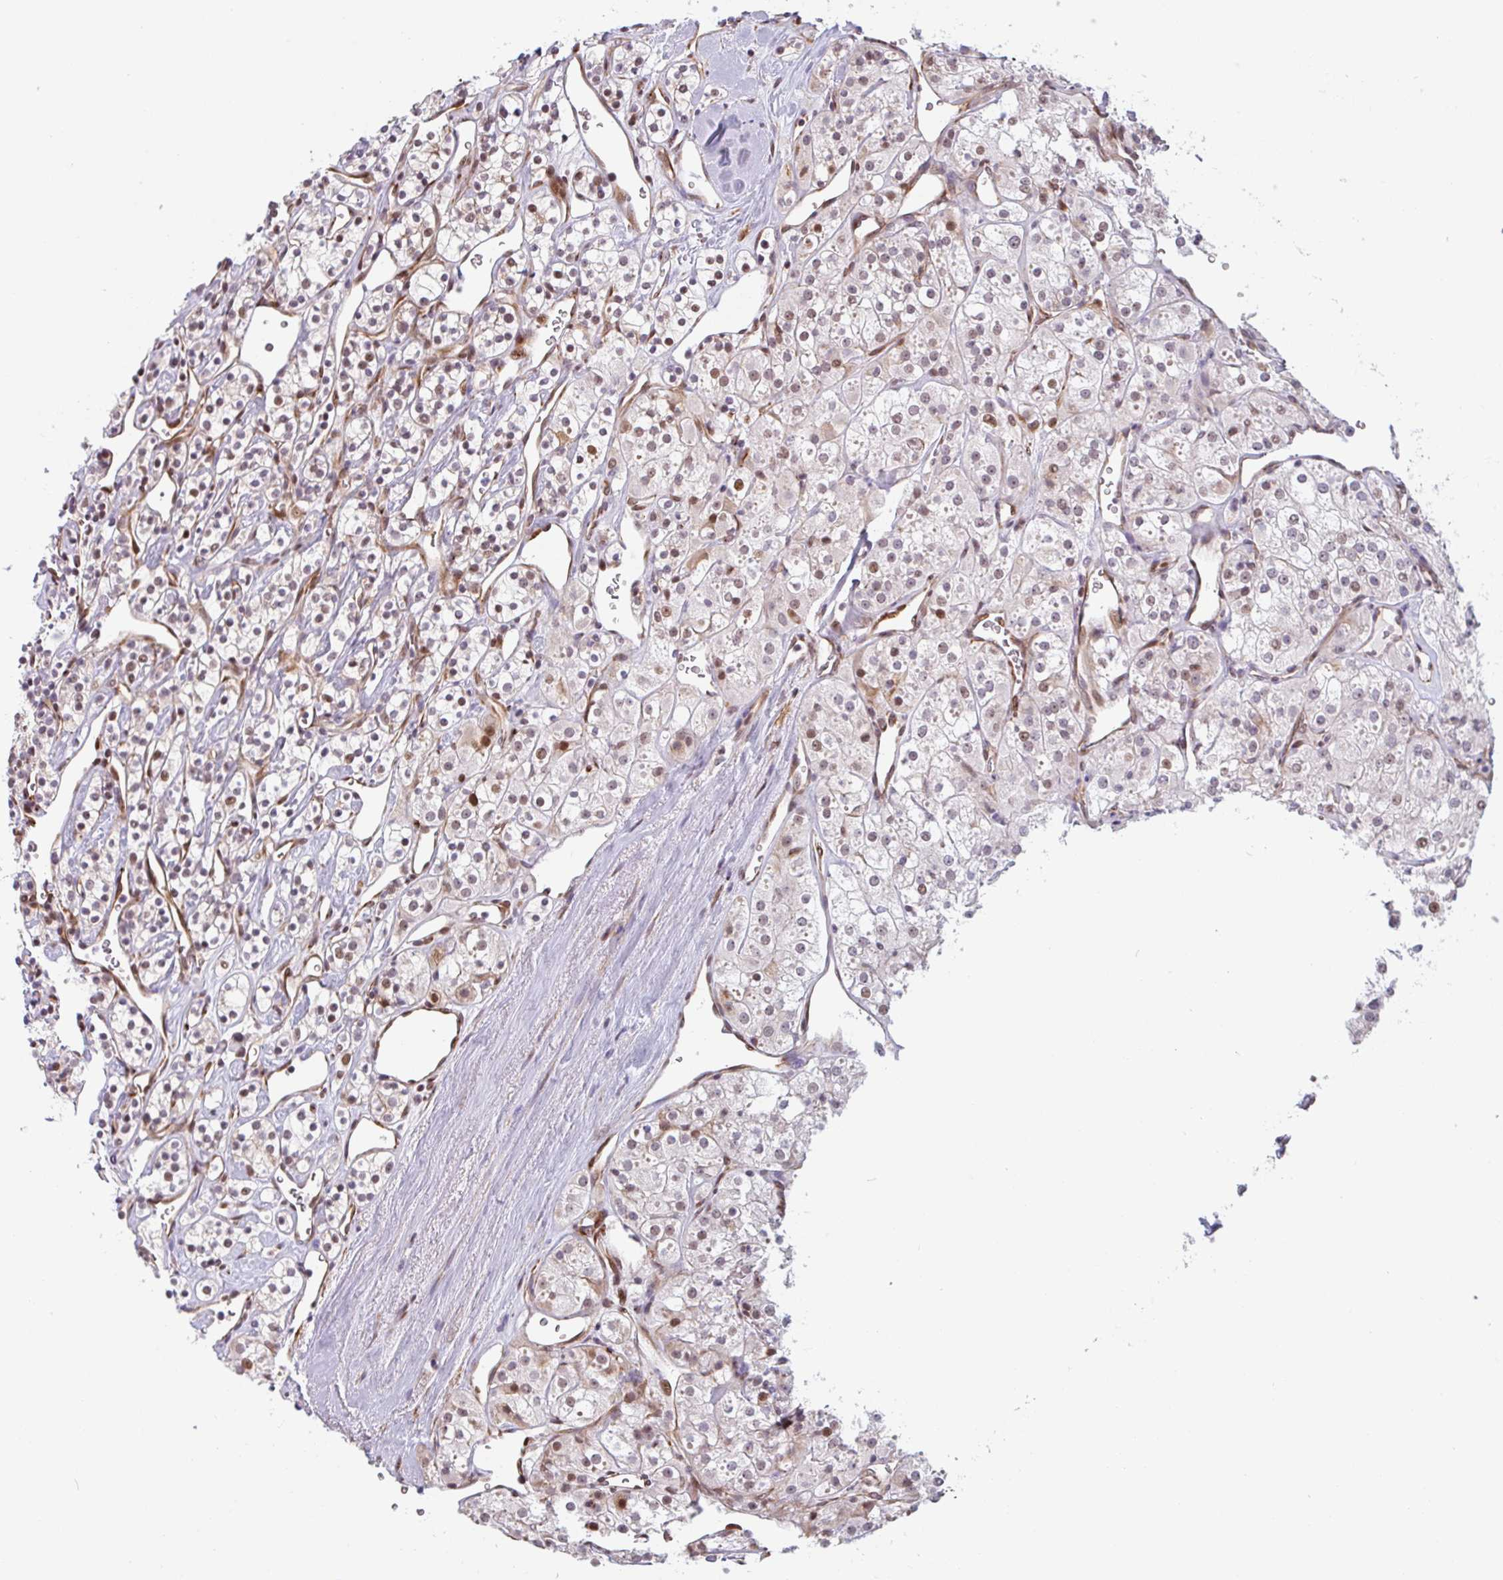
{"staining": {"intensity": "moderate", "quantity": "<25%", "location": "nuclear"}, "tissue": "renal cancer", "cell_type": "Tumor cells", "image_type": "cancer", "snomed": [{"axis": "morphology", "description": "Adenocarcinoma, NOS"}, {"axis": "topography", "description": "Kidney"}], "caption": "A low amount of moderate nuclear positivity is present in approximately <25% of tumor cells in adenocarcinoma (renal) tissue. The staining is performed using DAB brown chromogen to label protein expression. The nuclei are counter-stained blue using hematoxylin.", "gene": "TMEM119", "patient": {"sex": "male", "age": 77}}